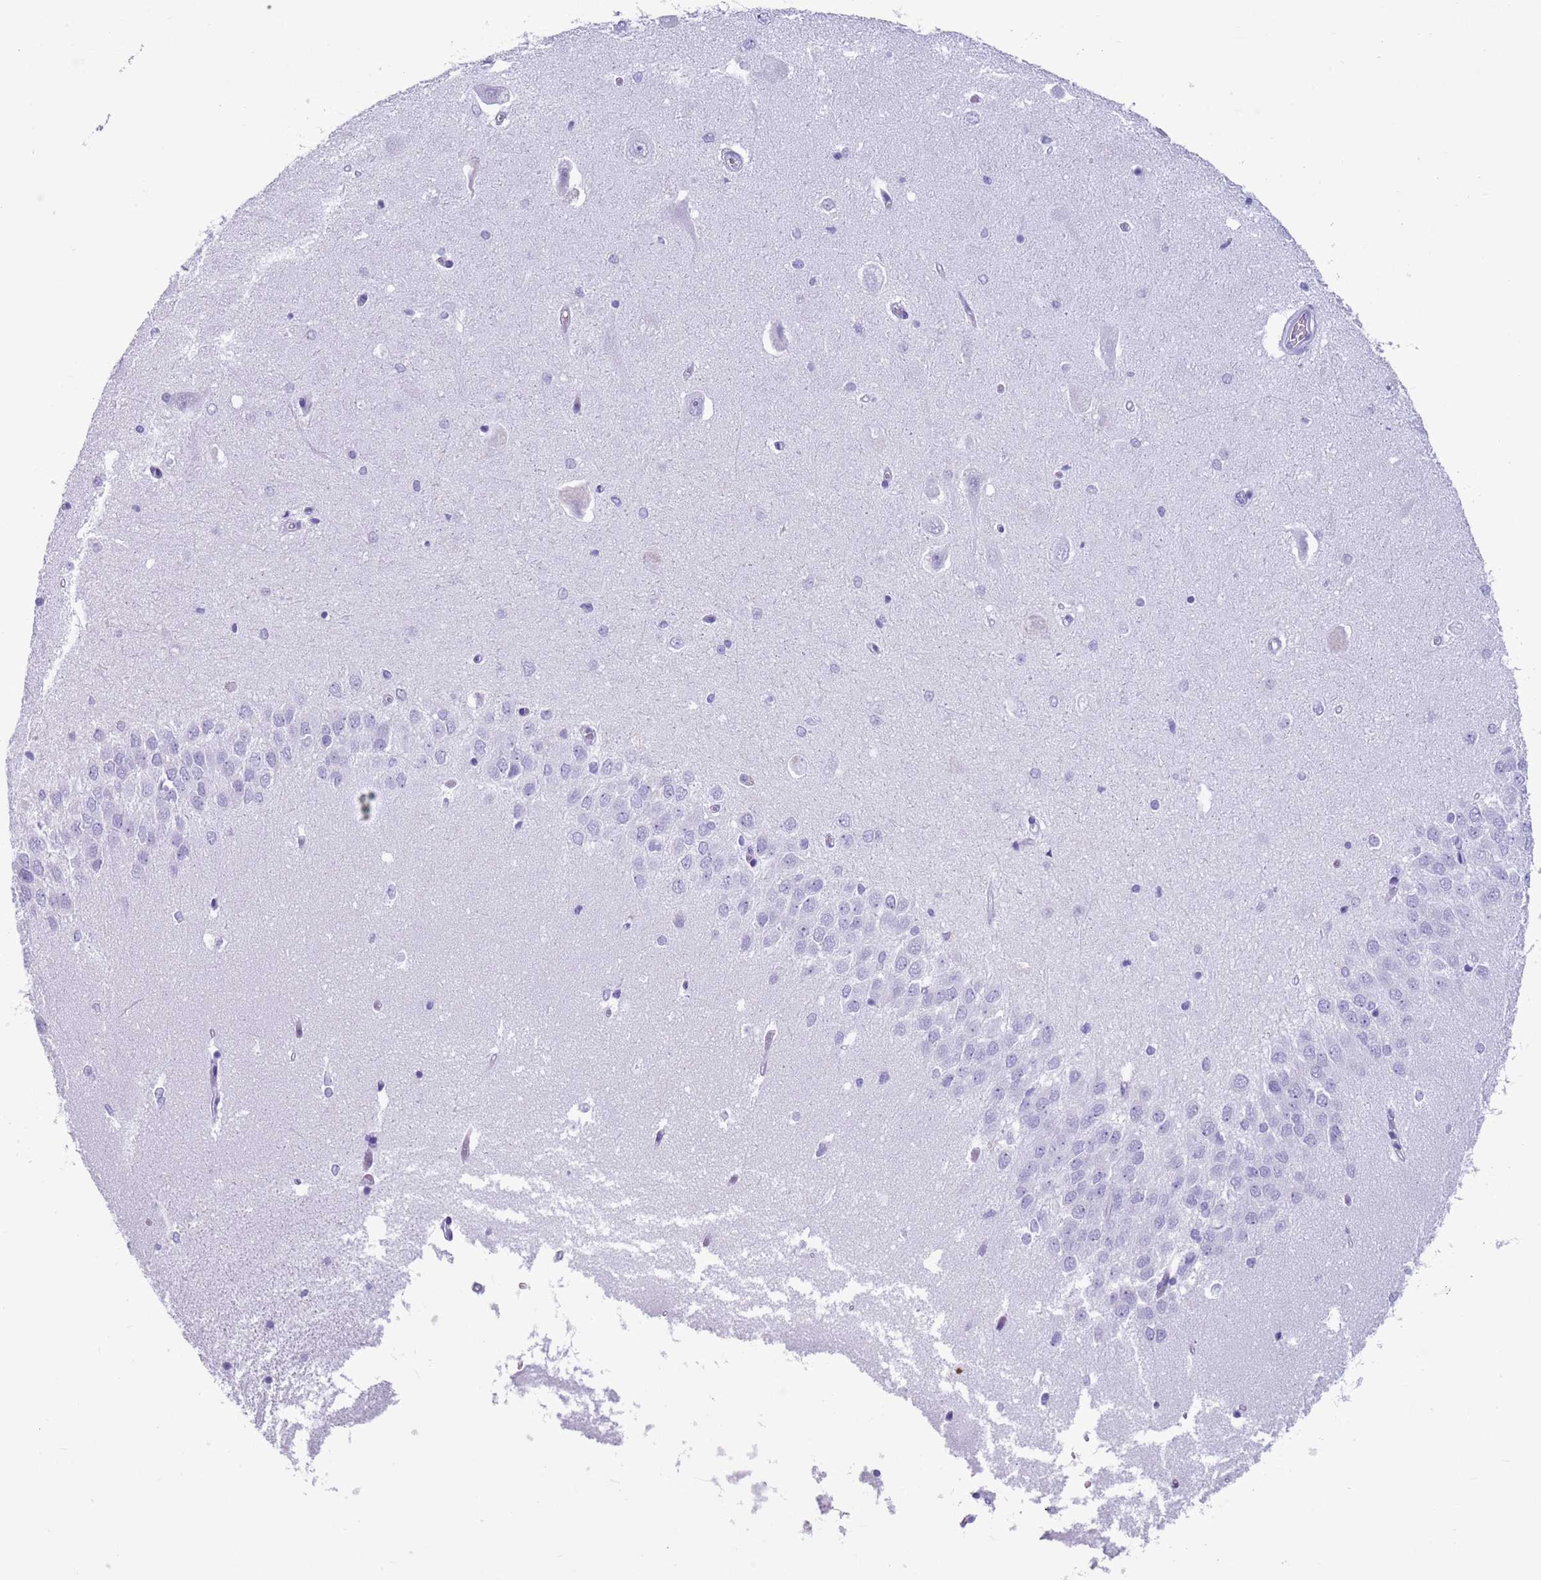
{"staining": {"intensity": "negative", "quantity": "none", "location": "none"}, "tissue": "hippocampus", "cell_type": "Glial cells", "image_type": "normal", "snomed": [{"axis": "morphology", "description": "Normal tissue, NOS"}, {"axis": "topography", "description": "Hippocampus"}], "caption": "This is an IHC image of normal human hippocampus. There is no staining in glial cells.", "gene": "ENSG00000263020", "patient": {"sex": "male", "age": 45}}